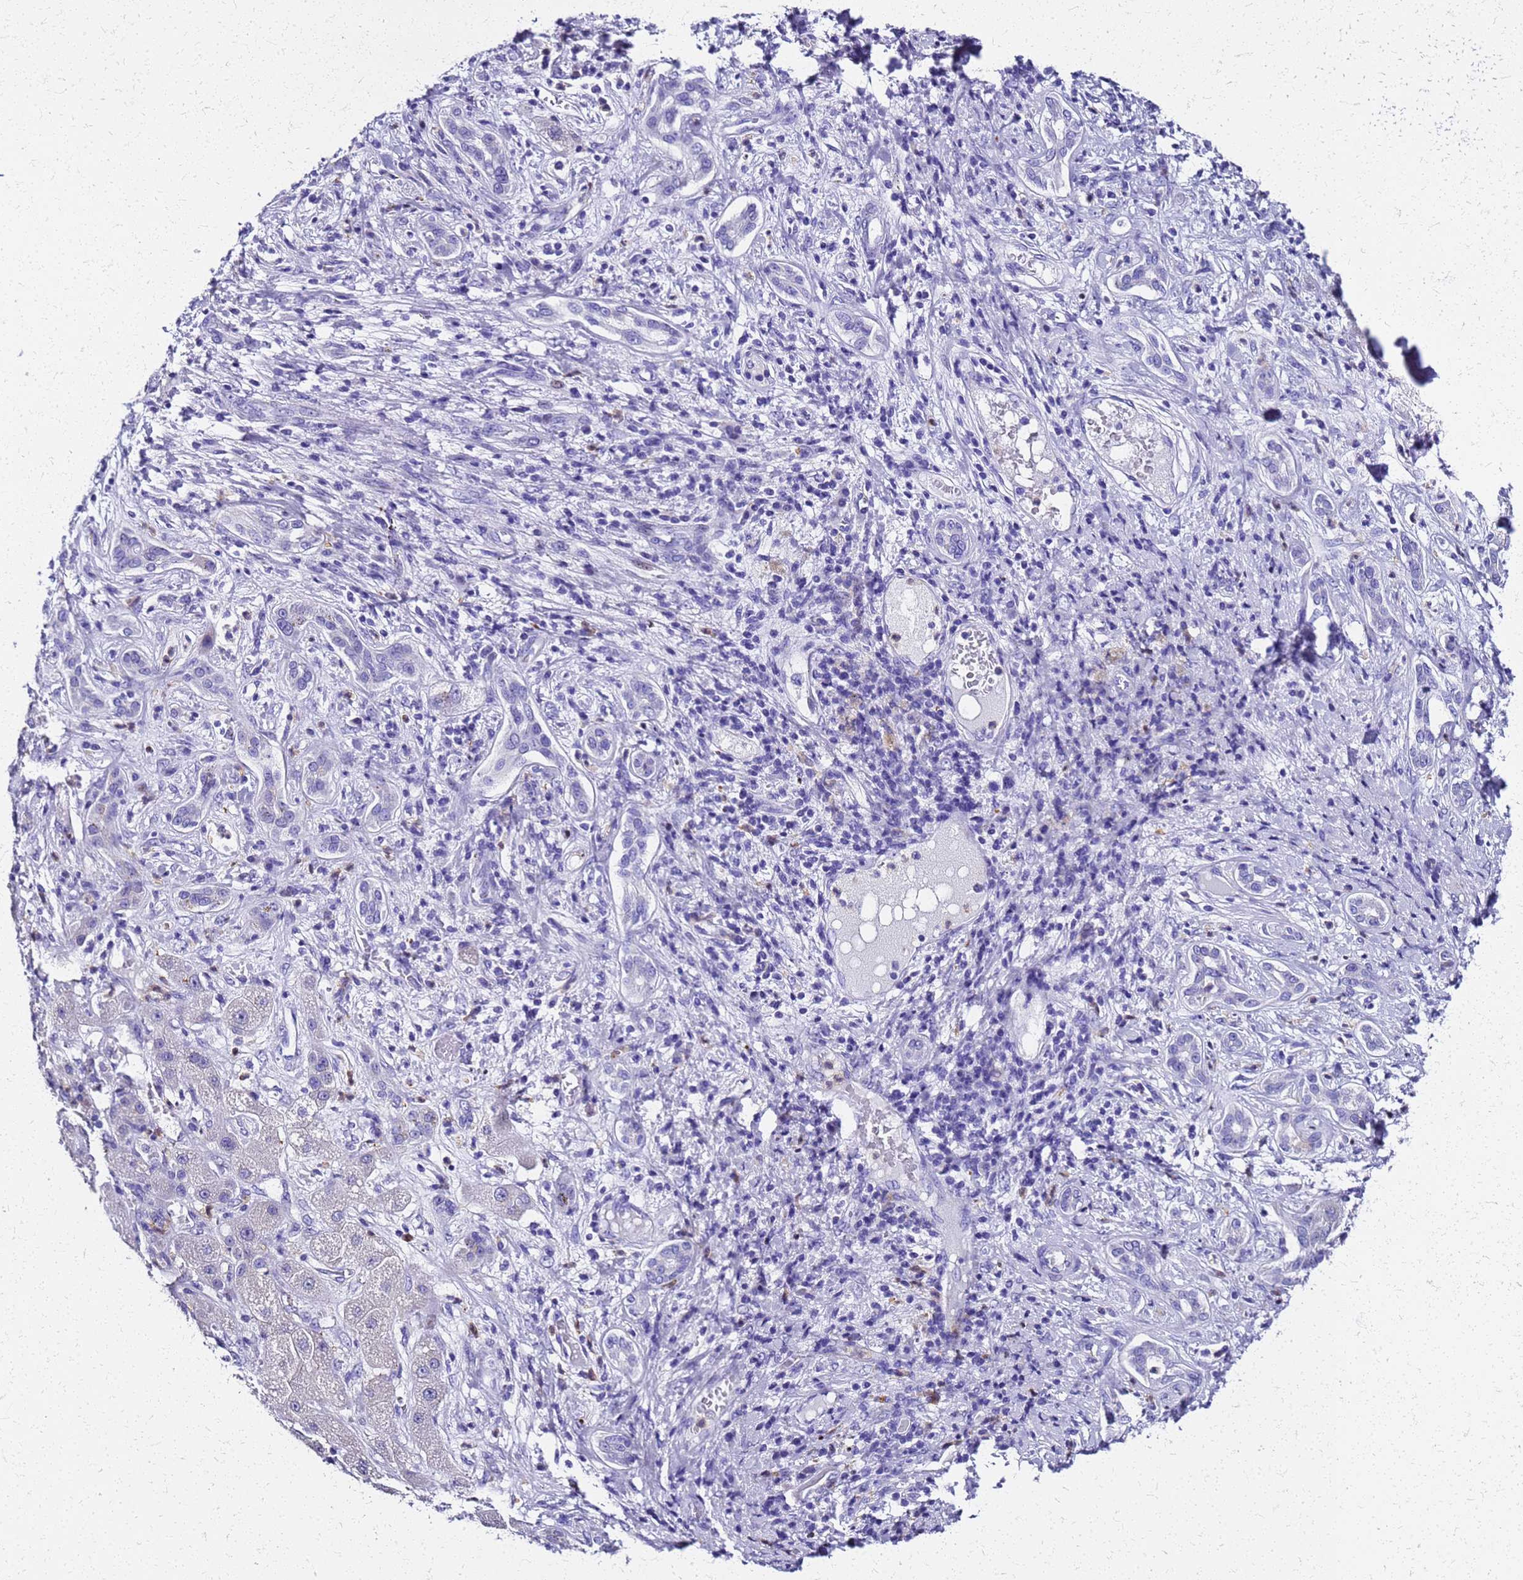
{"staining": {"intensity": "negative", "quantity": "none", "location": "none"}, "tissue": "liver cancer", "cell_type": "Tumor cells", "image_type": "cancer", "snomed": [{"axis": "morphology", "description": "Carcinoma, Hepatocellular, NOS"}, {"axis": "topography", "description": "Liver"}], "caption": "IHC of human liver hepatocellular carcinoma reveals no positivity in tumor cells. (Stains: DAB immunohistochemistry (IHC) with hematoxylin counter stain, Microscopy: brightfield microscopy at high magnification).", "gene": "SMIM21", "patient": {"sex": "male", "age": 65}}